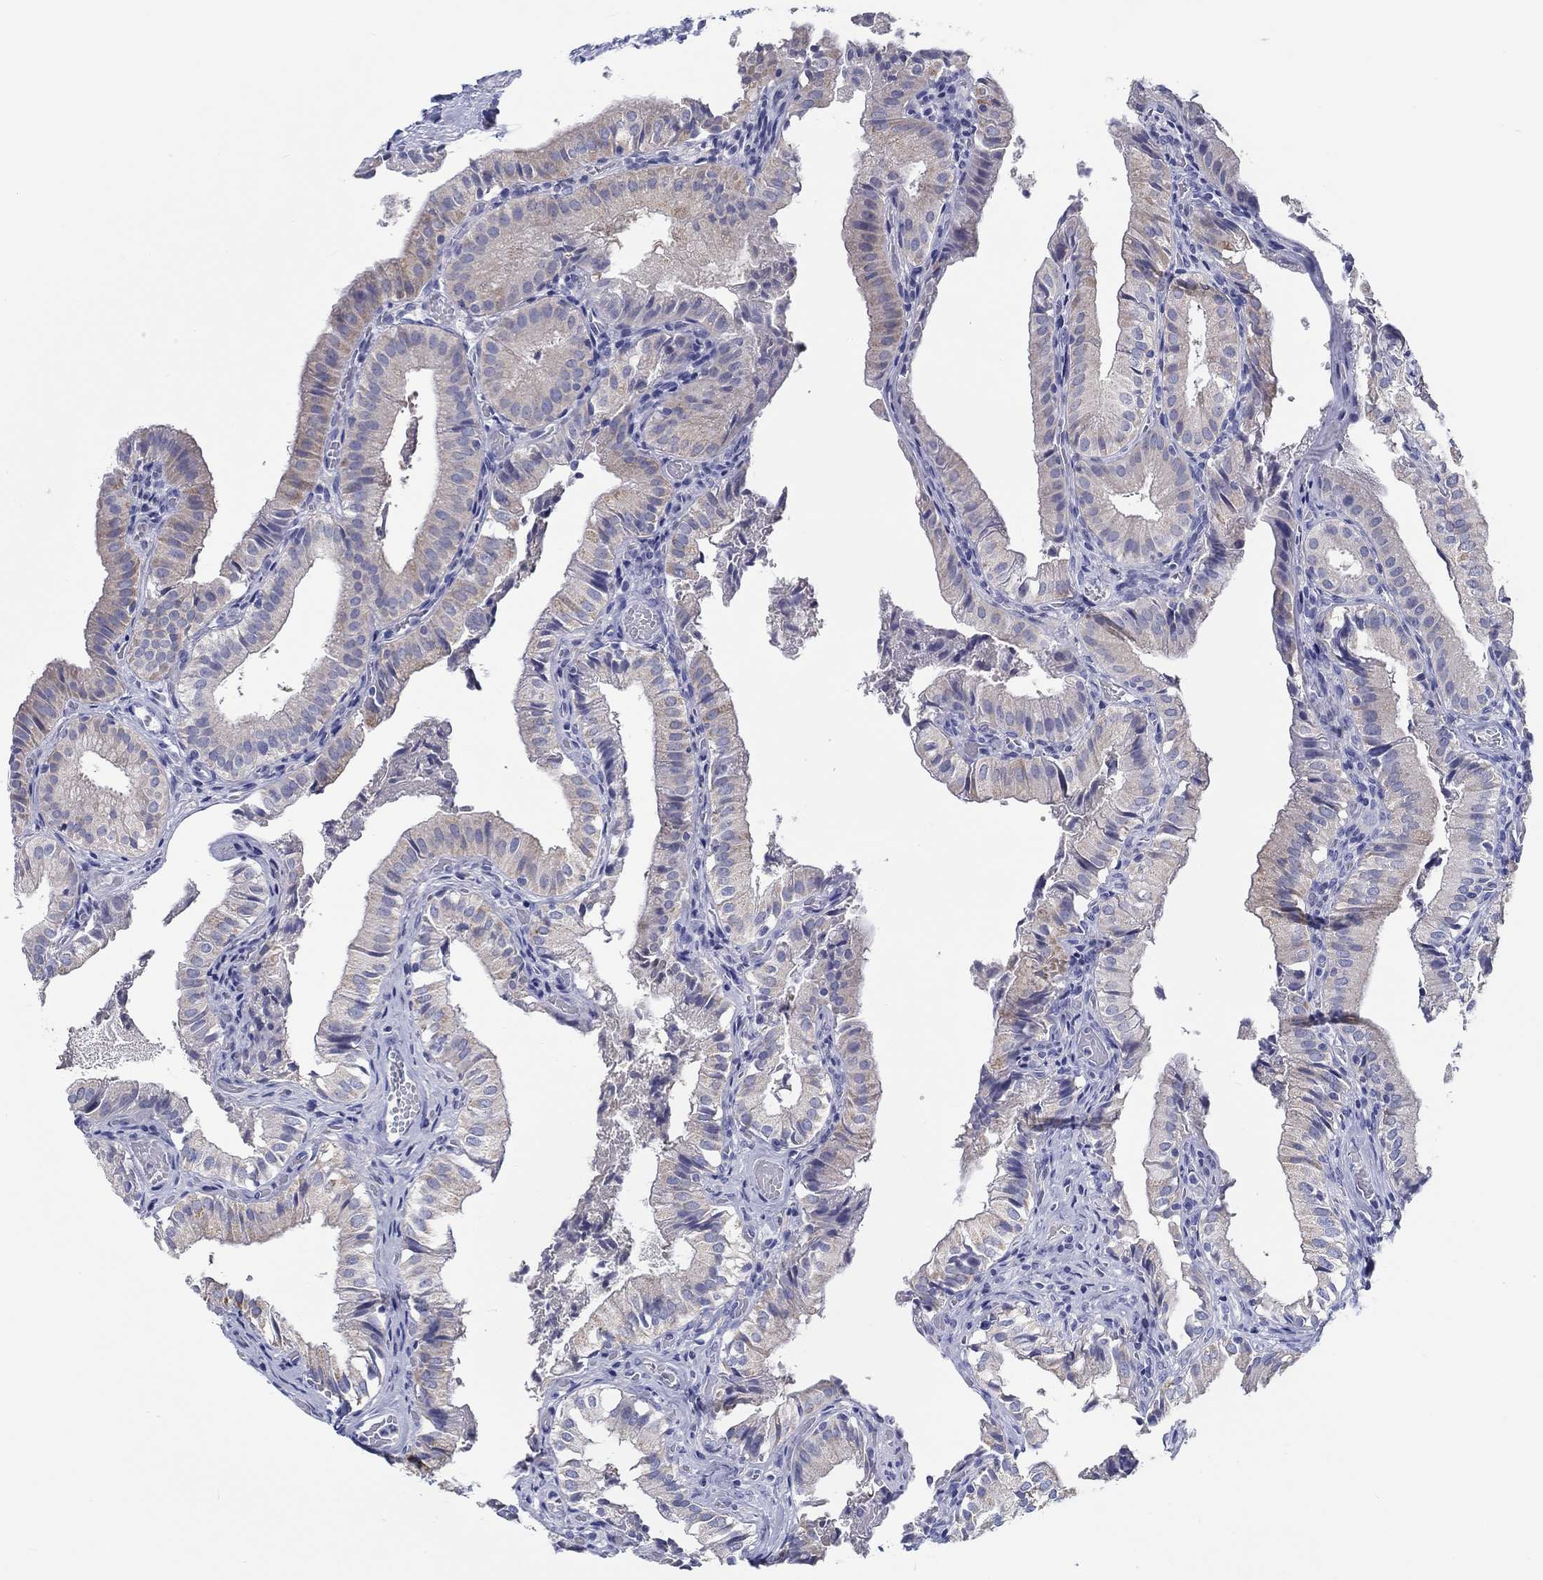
{"staining": {"intensity": "weak", "quantity": "<25%", "location": "cytoplasmic/membranous,nuclear"}, "tissue": "gallbladder", "cell_type": "Glandular cells", "image_type": "normal", "snomed": [{"axis": "morphology", "description": "Normal tissue, NOS"}, {"axis": "topography", "description": "Gallbladder"}], "caption": "Glandular cells show no significant protein positivity in normal gallbladder. (DAB immunohistochemistry with hematoxylin counter stain).", "gene": "H1", "patient": {"sex": "female", "age": 47}}